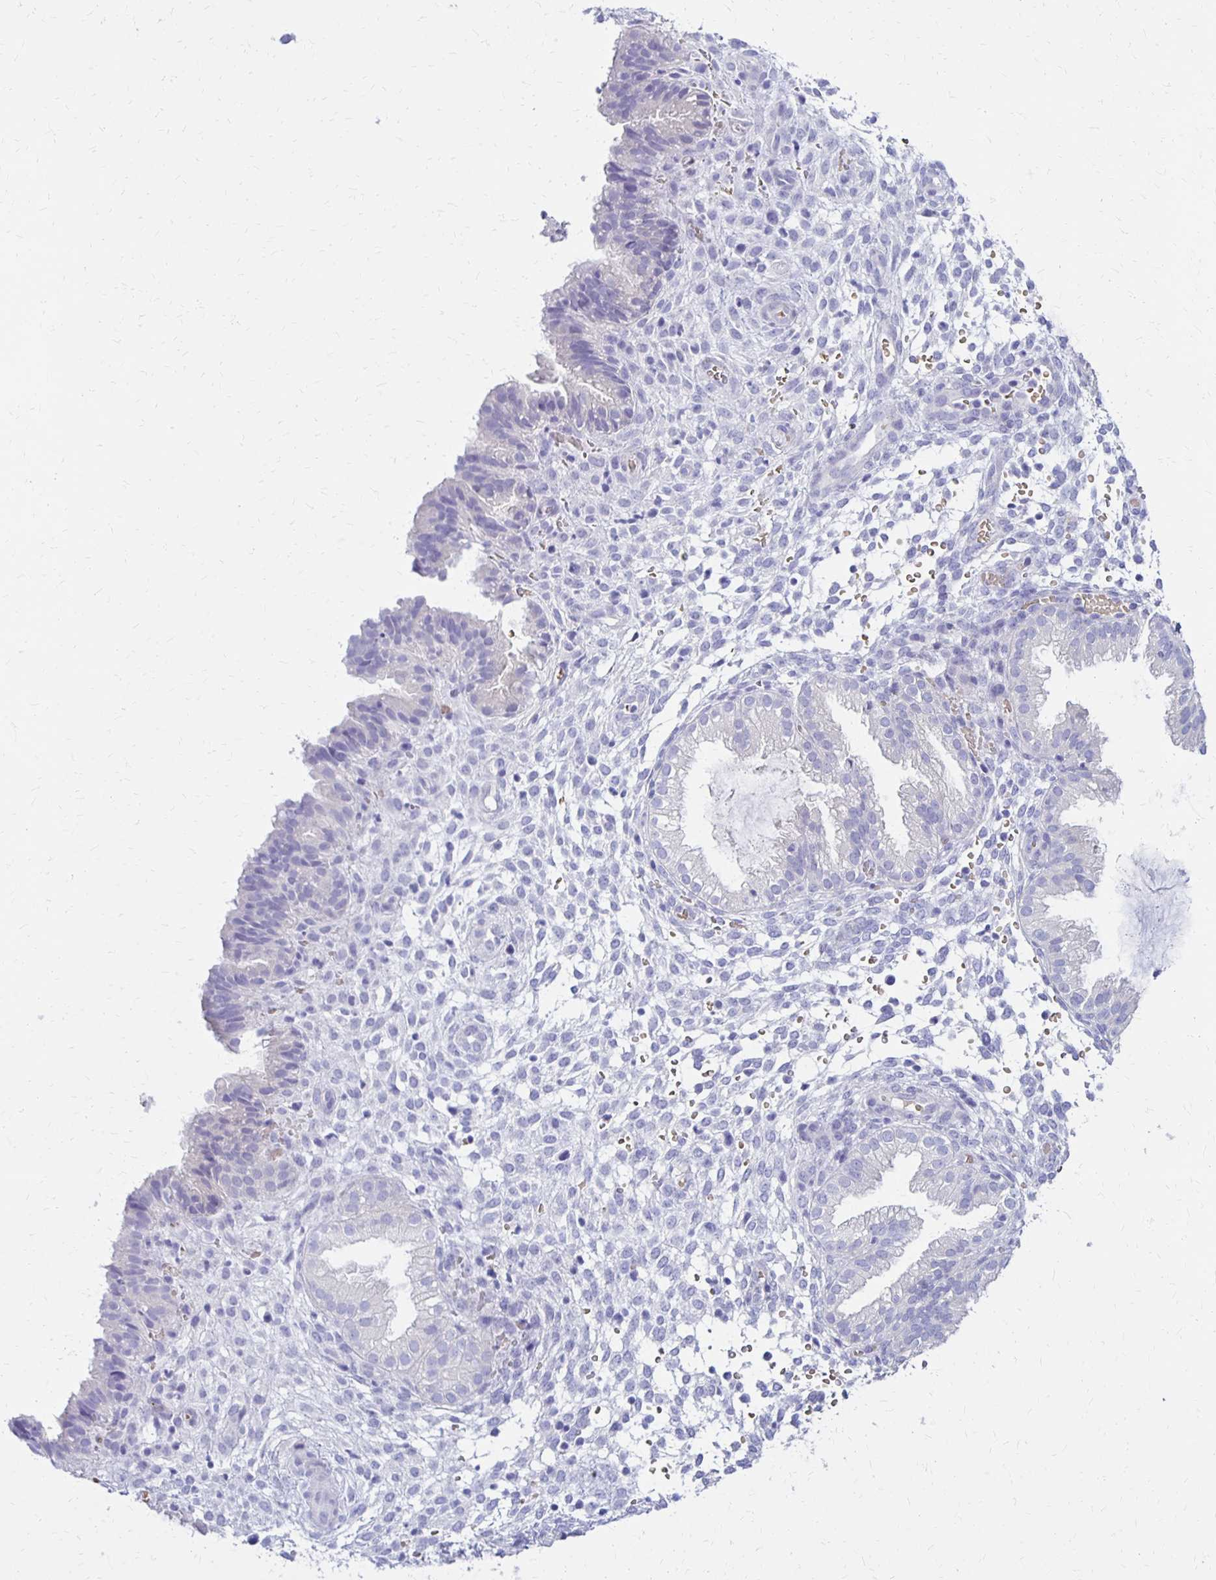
{"staining": {"intensity": "negative", "quantity": "none", "location": "none"}, "tissue": "endometrium", "cell_type": "Cells in endometrial stroma", "image_type": "normal", "snomed": [{"axis": "morphology", "description": "Normal tissue, NOS"}, {"axis": "topography", "description": "Endometrium"}], "caption": "The micrograph exhibits no staining of cells in endometrial stroma in normal endometrium. (Immunohistochemistry, brightfield microscopy, high magnification).", "gene": "FNTB", "patient": {"sex": "female", "age": 33}}